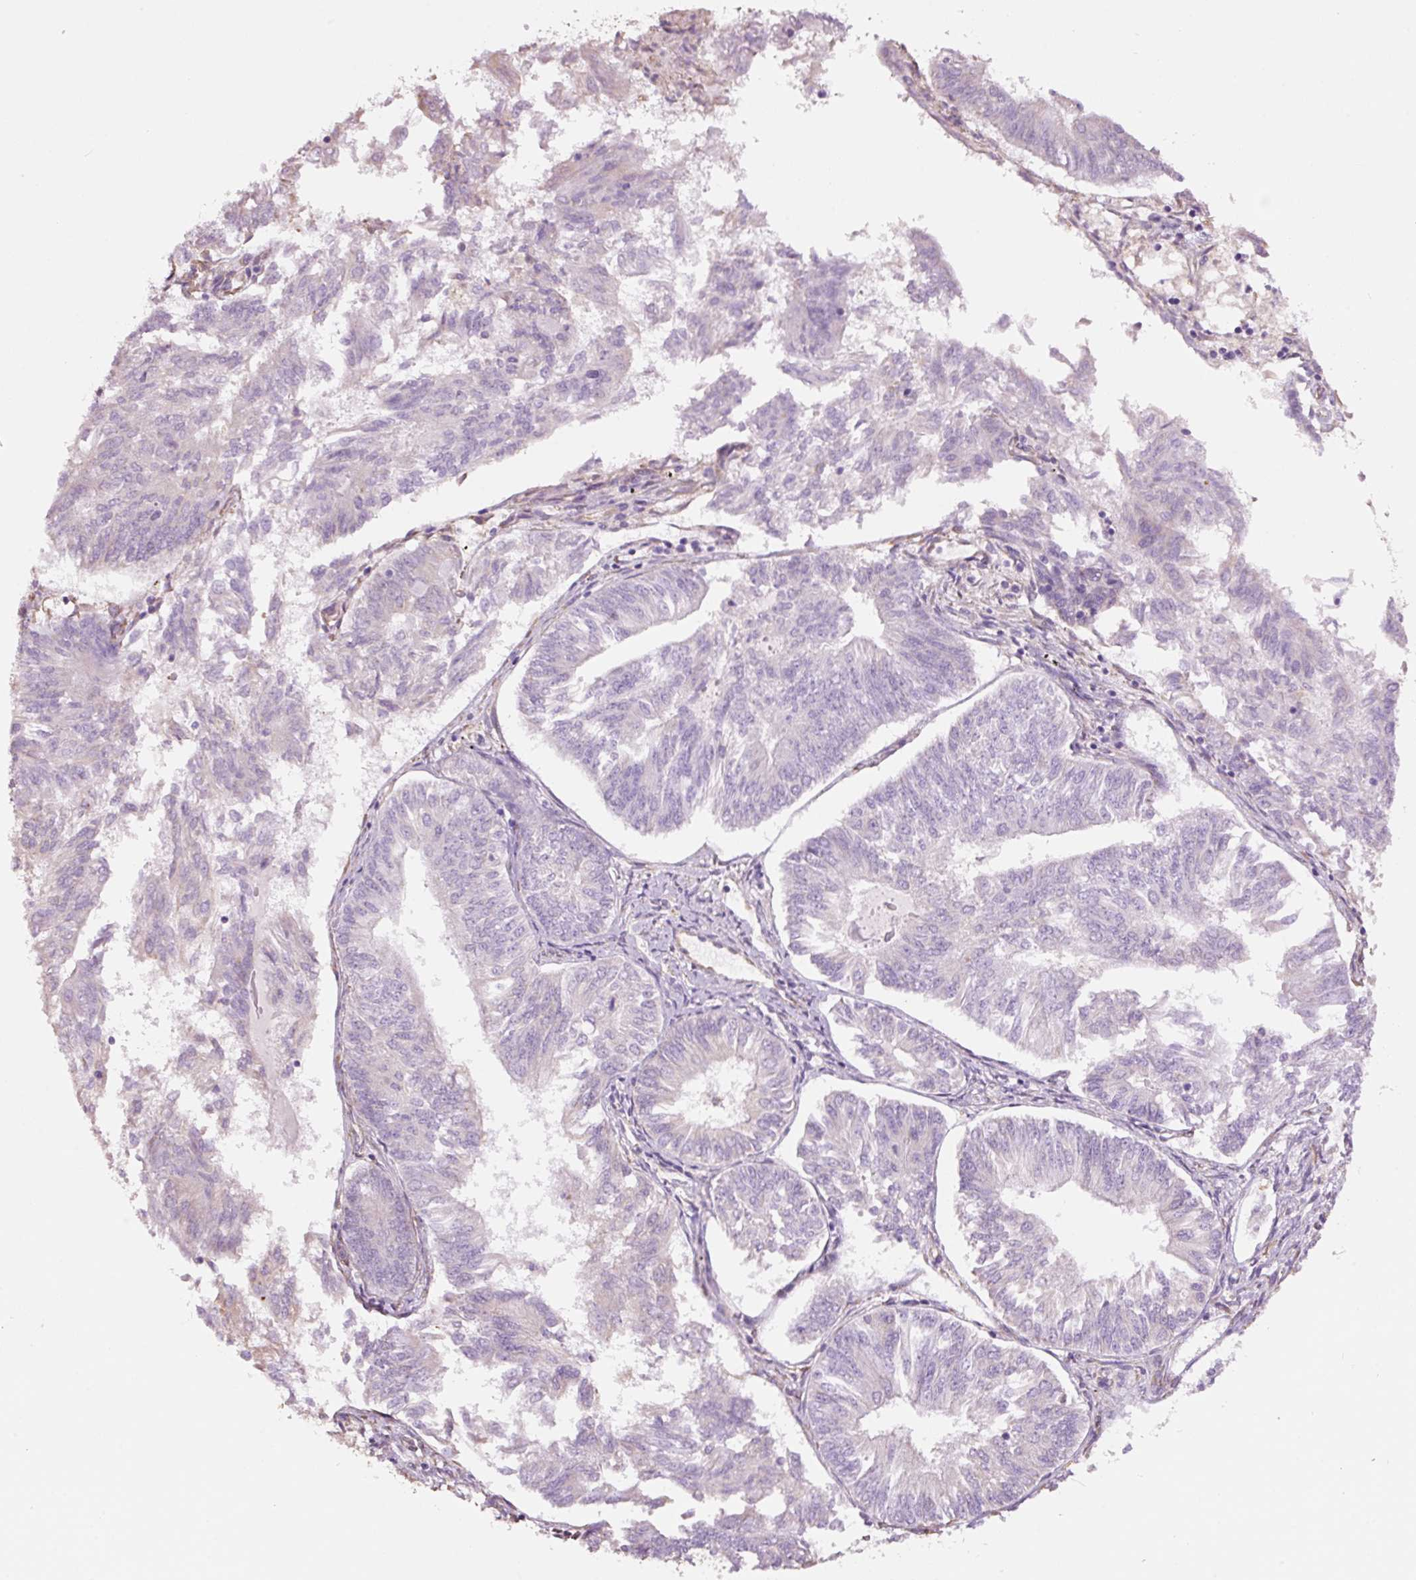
{"staining": {"intensity": "negative", "quantity": "none", "location": "none"}, "tissue": "endometrial cancer", "cell_type": "Tumor cells", "image_type": "cancer", "snomed": [{"axis": "morphology", "description": "Adenocarcinoma, NOS"}, {"axis": "topography", "description": "Endometrium"}], "caption": "An IHC photomicrograph of endometrial cancer (adenocarcinoma) is shown. There is no staining in tumor cells of endometrial cancer (adenocarcinoma).", "gene": "GCG", "patient": {"sex": "female", "age": 58}}